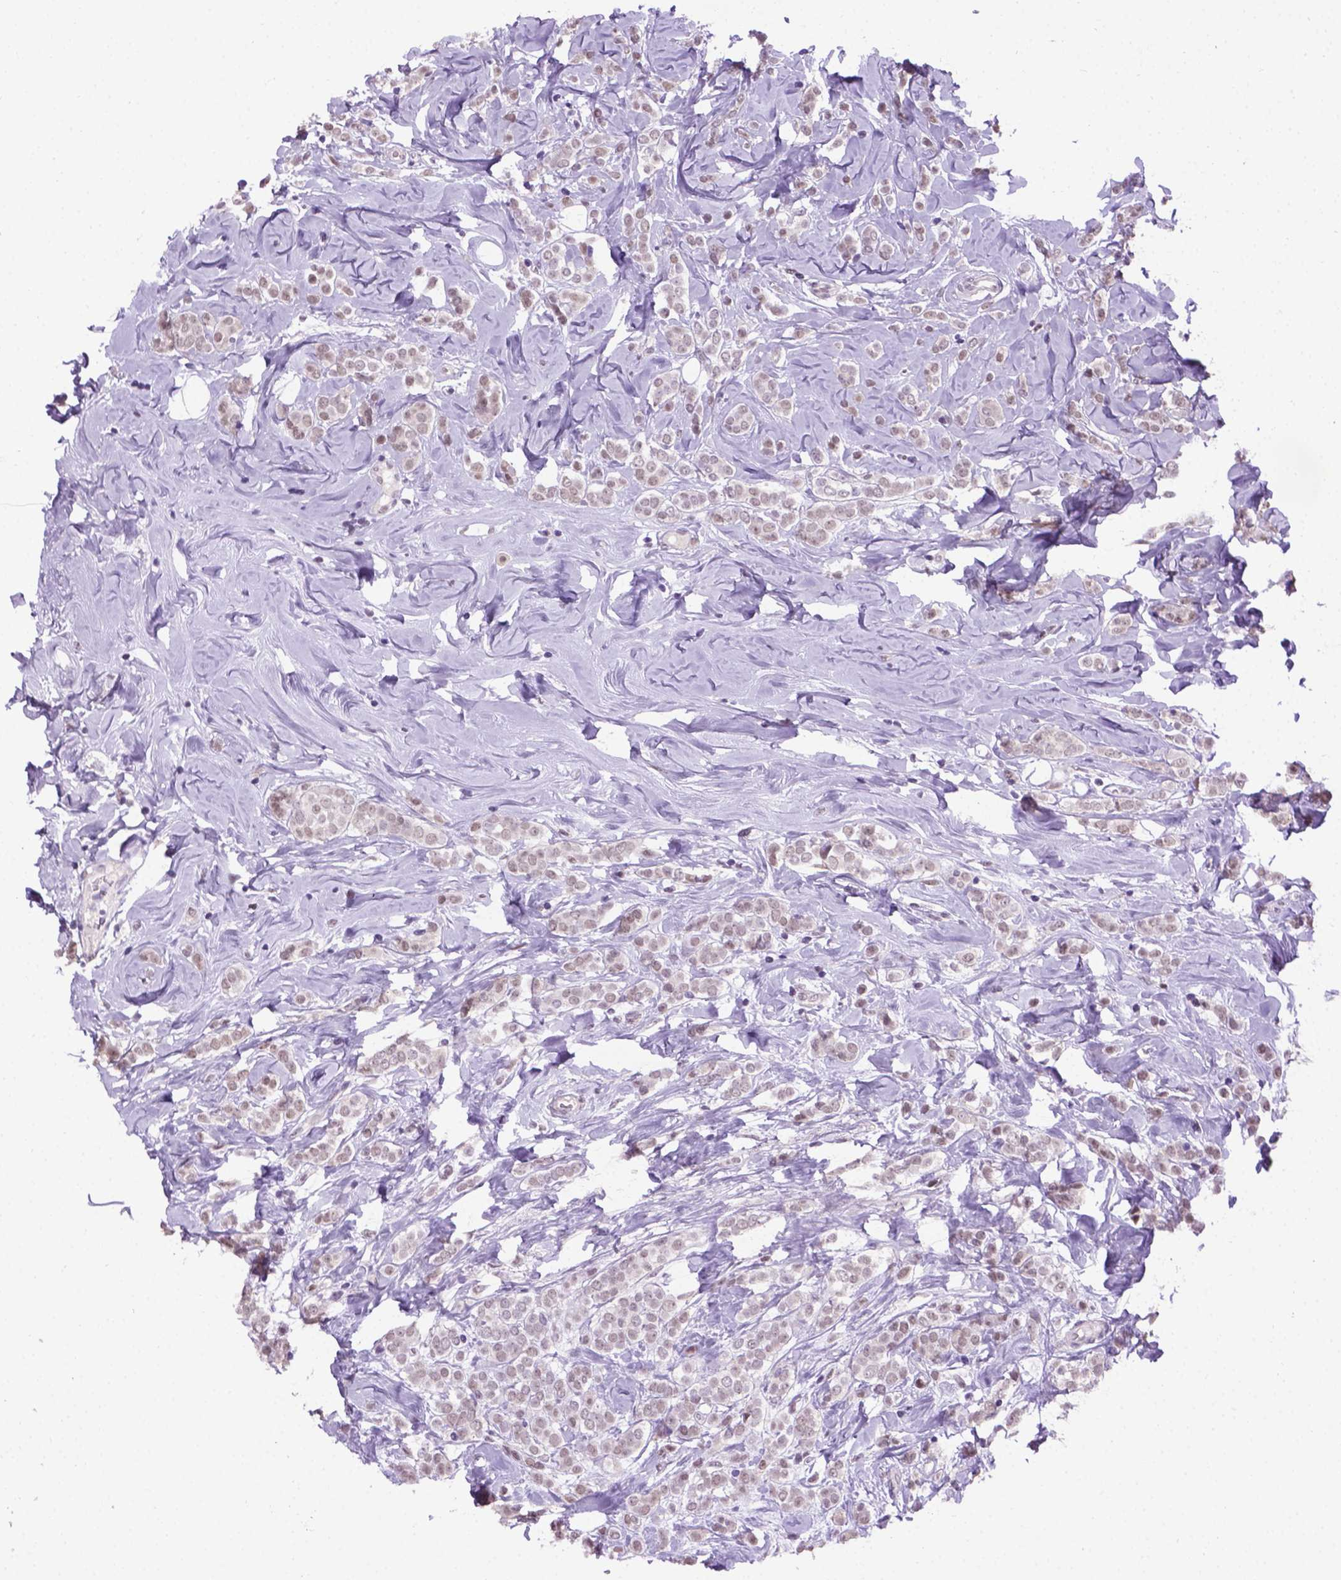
{"staining": {"intensity": "weak", "quantity": ">75%", "location": "nuclear"}, "tissue": "breast cancer", "cell_type": "Tumor cells", "image_type": "cancer", "snomed": [{"axis": "morphology", "description": "Lobular carcinoma"}, {"axis": "topography", "description": "Breast"}], "caption": "DAB immunohistochemical staining of human breast cancer (lobular carcinoma) exhibits weak nuclear protein staining in approximately >75% of tumor cells. The protein is stained brown, and the nuclei are stained in blue (DAB IHC with brightfield microscopy, high magnification).", "gene": "ABI2", "patient": {"sex": "female", "age": 49}}